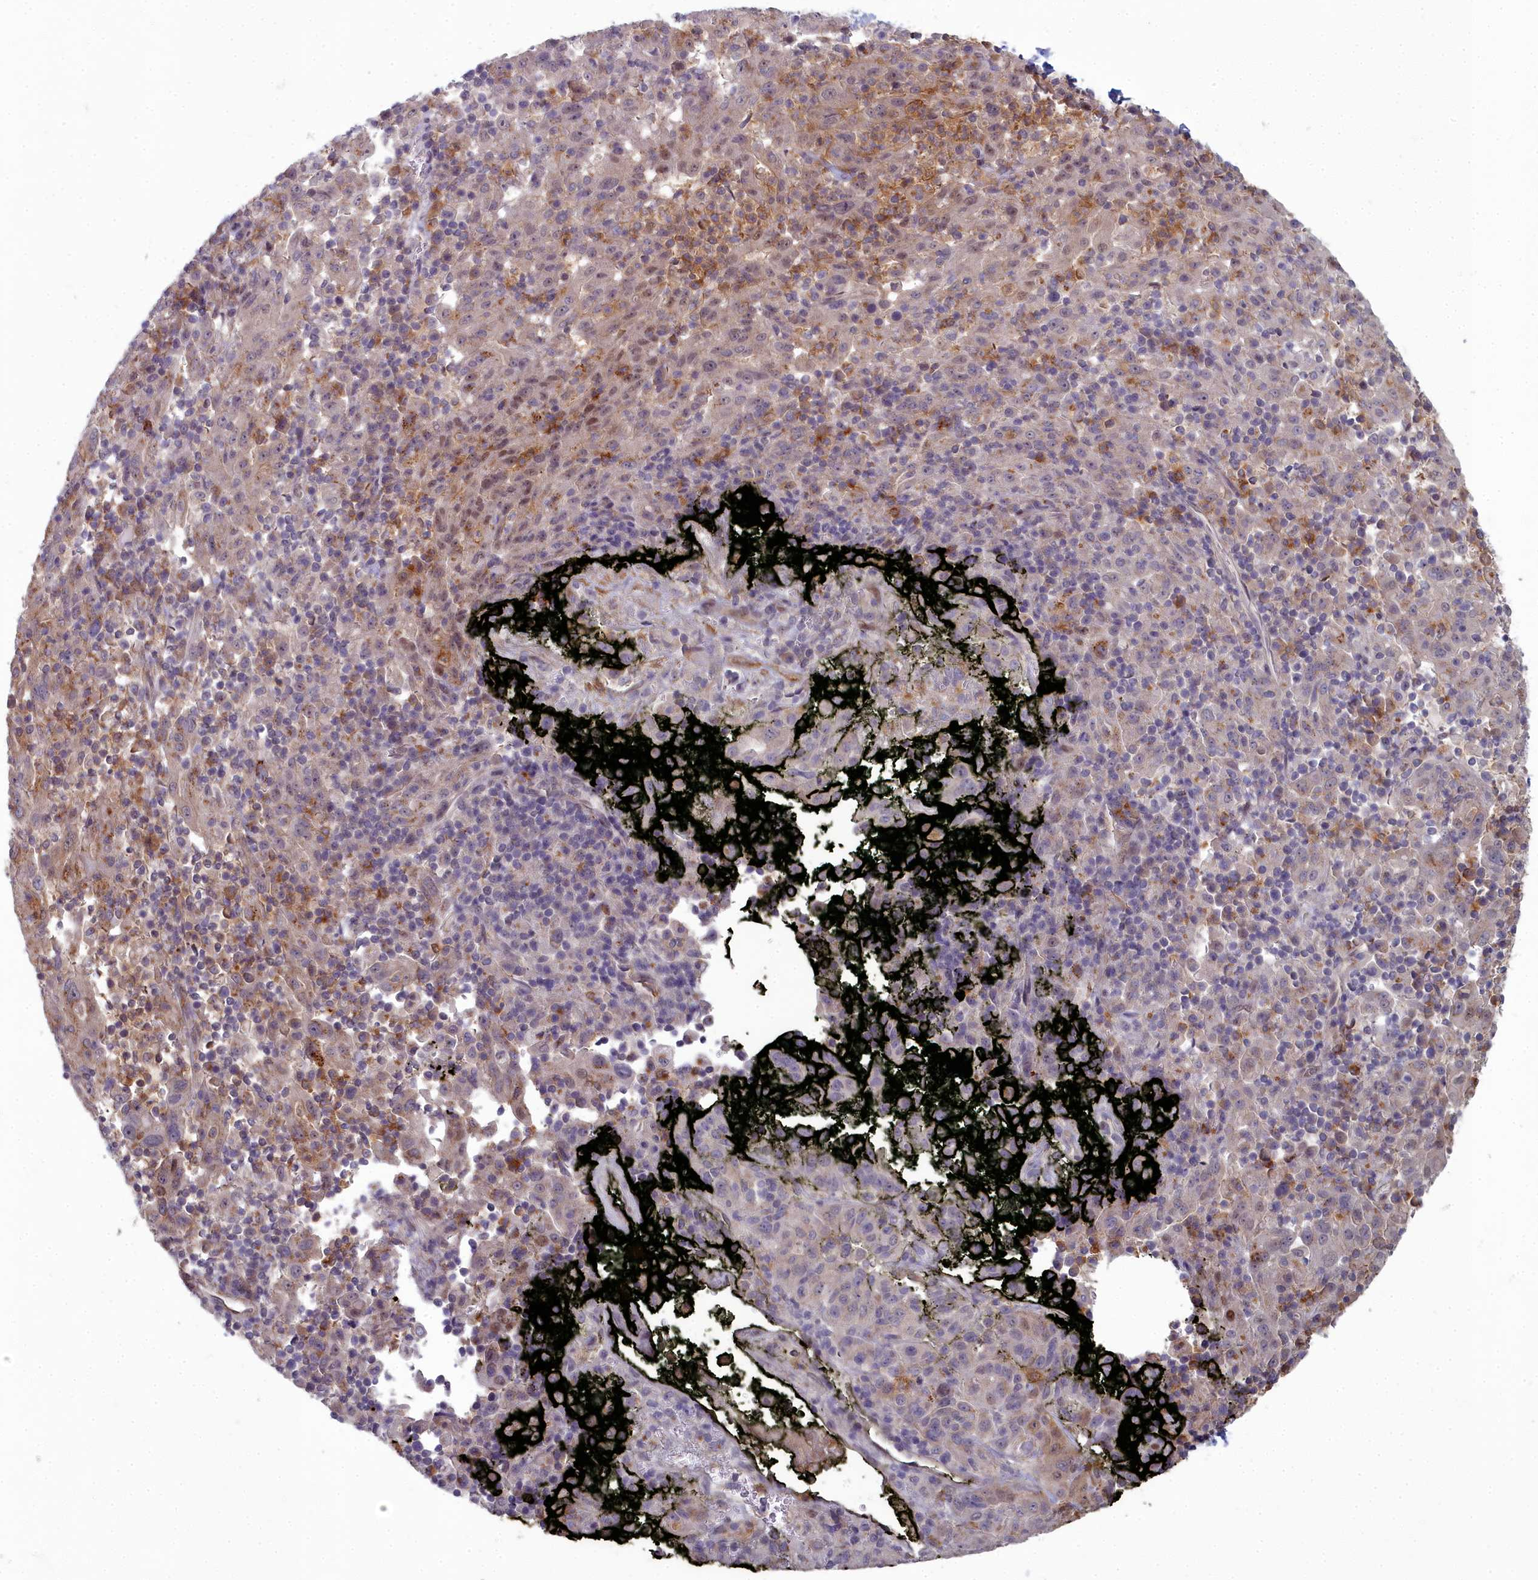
{"staining": {"intensity": "weak", "quantity": "25%-75%", "location": "cytoplasmic/membranous,nuclear"}, "tissue": "pancreatic cancer", "cell_type": "Tumor cells", "image_type": "cancer", "snomed": [{"axis": "morphology", "description": "Adenocarcinoma, NOS"}, {"axis": "topography", "description": "Pancreas"}], "caption": "The histopathology image shows staining of pancreatic adenocarcinoma, revealing weak cytoplasmic/membranous and nuclear protein staining (brown color) within tumor cells. Nuclei are stained in blue.", "gene": "ZNF626", "patient": {"sex": "male", "age": 63}}